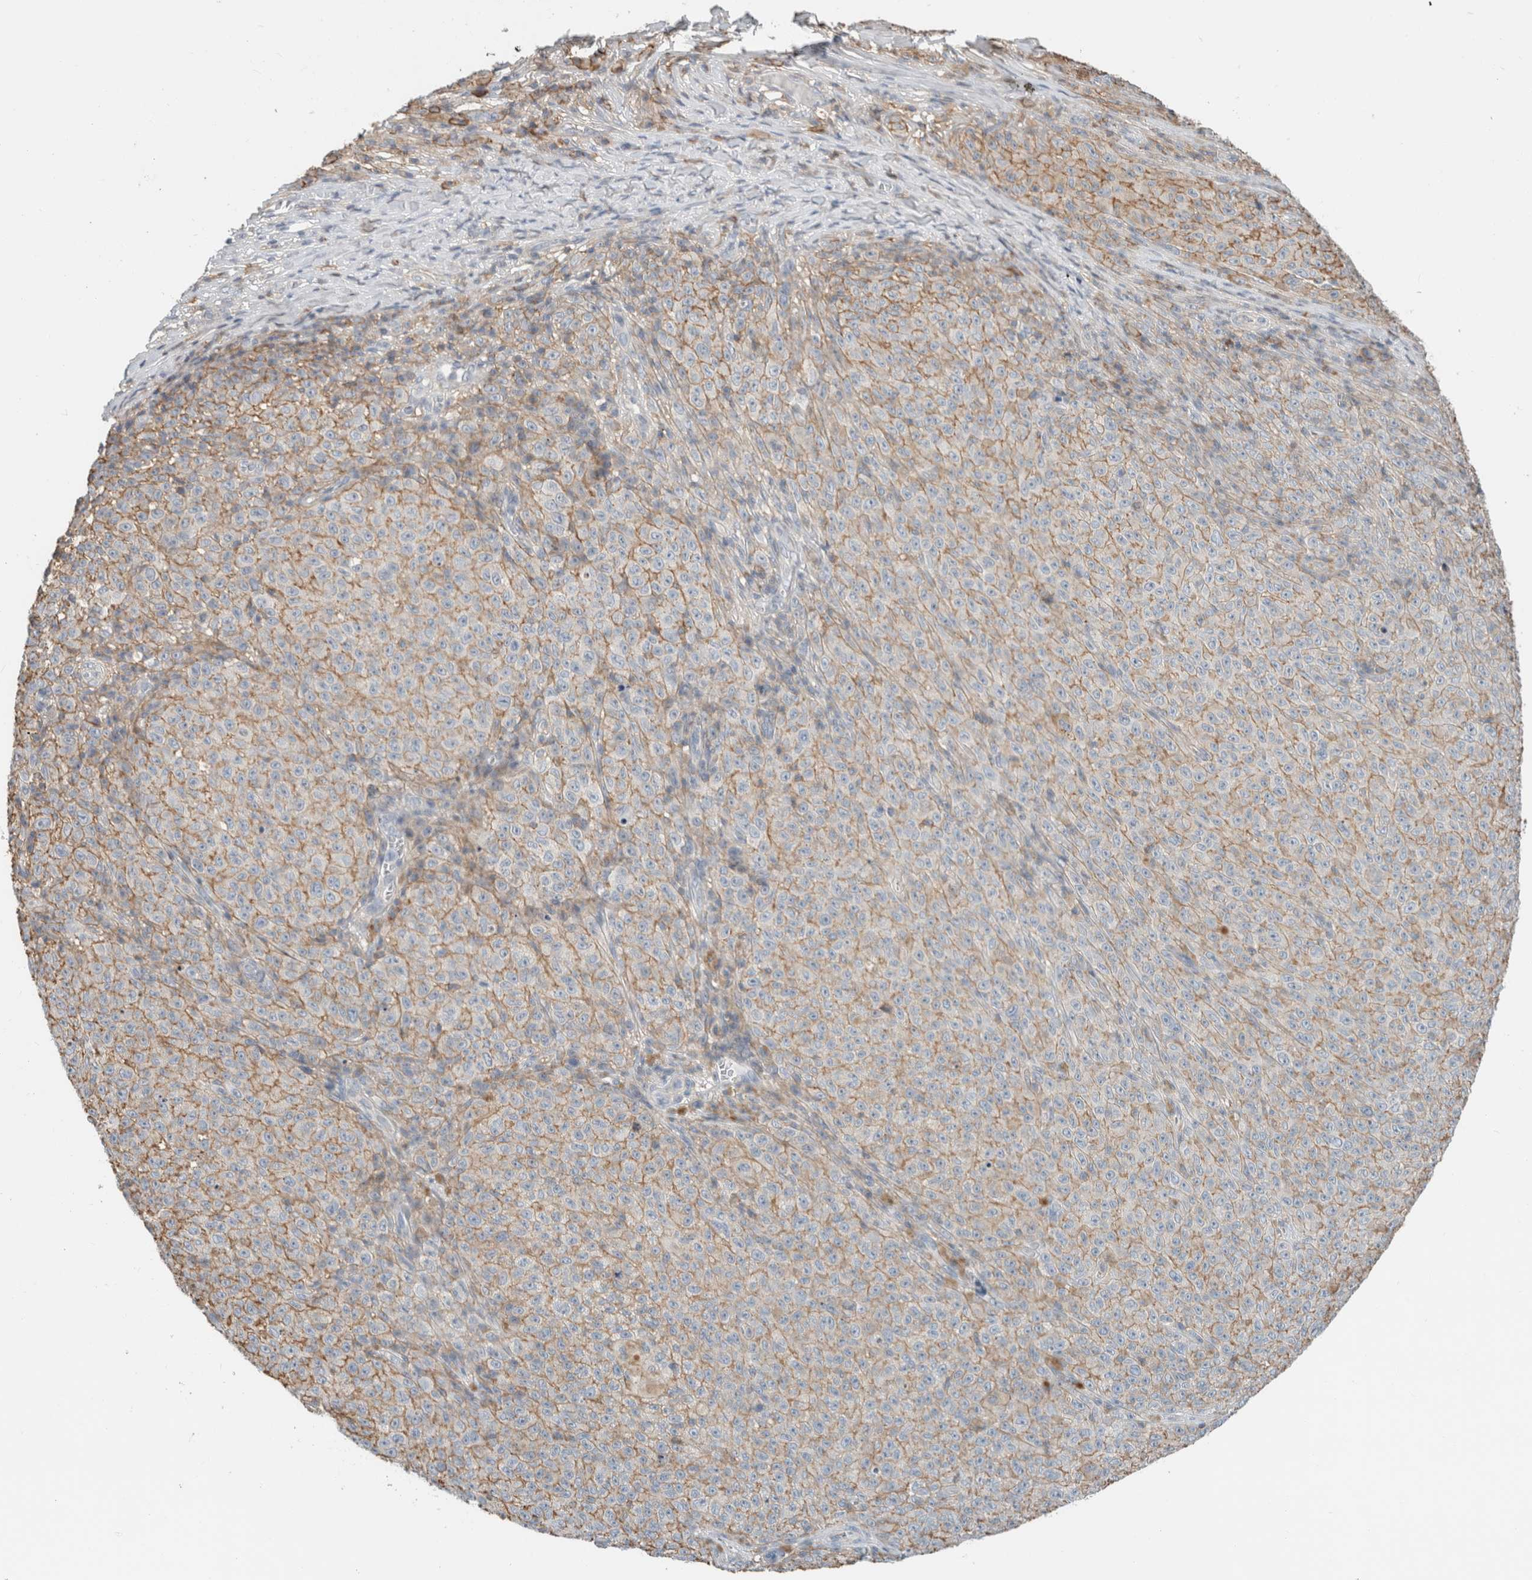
{"staining": {"intensity": "weak", "quantity": "25%-75%", "location": "cytoplasmic/membranous"}, "tissue": "melanoma", "cell_type": "Tumor cells", "image_type": "cancer", "snomed": [{"axis": "morphology", "description": "Malignant melanoma, NOS"}, {"axis": "topography", "description": "Skin"}], "caption": "Brown immunohistochemical staining in human melanoma shows weak cytoplasmic/membranous expression in about 25%-75% of tumor cells. The protein of interest is shown in brown color, while the nuclei are stained blue.", "gene": "ERCC6L2", "patient": {"sex": "female", "age": 82}}